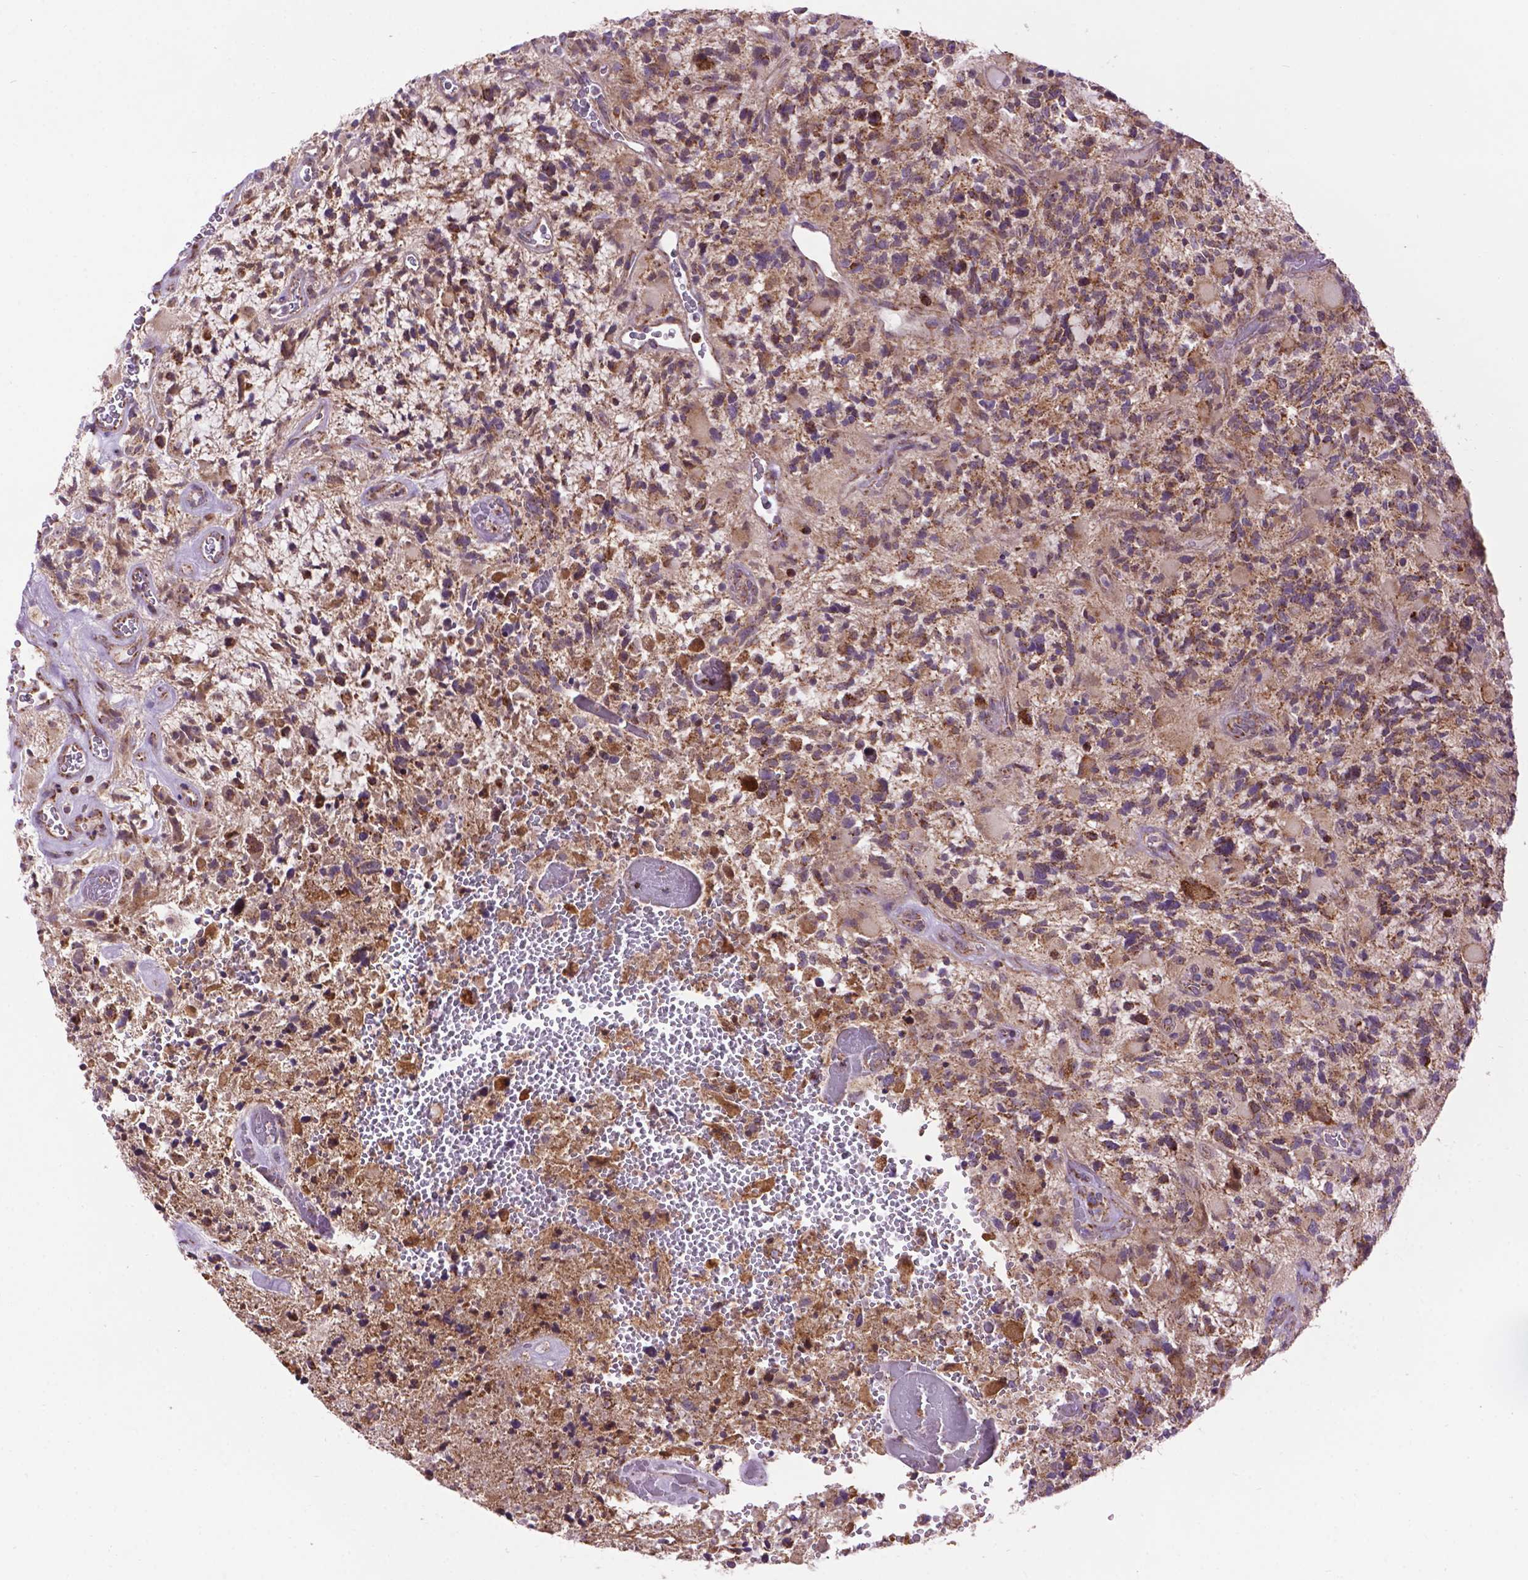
{"staining": {"intensity": "moderate", "quantity": ">75%", "location": "cytoplasmic/membranous"}, "tissue": "glioma", "cell_type": "Tumor cells", "image_type": "cancer", "snomed": [{"axis": "morphology", "description": "Glioma, malignant, High grade"}, {"axis": "topography", "description": "Brain"}], "caption": "A photomicrograph showing moderate cytoplasmic/membranous staining in about >75% of tumor cells in glioma, as visualized by brown immunohistochemical staining.", "gene": "PYCR3", "patient": {"sex": "female", "age": 71}}